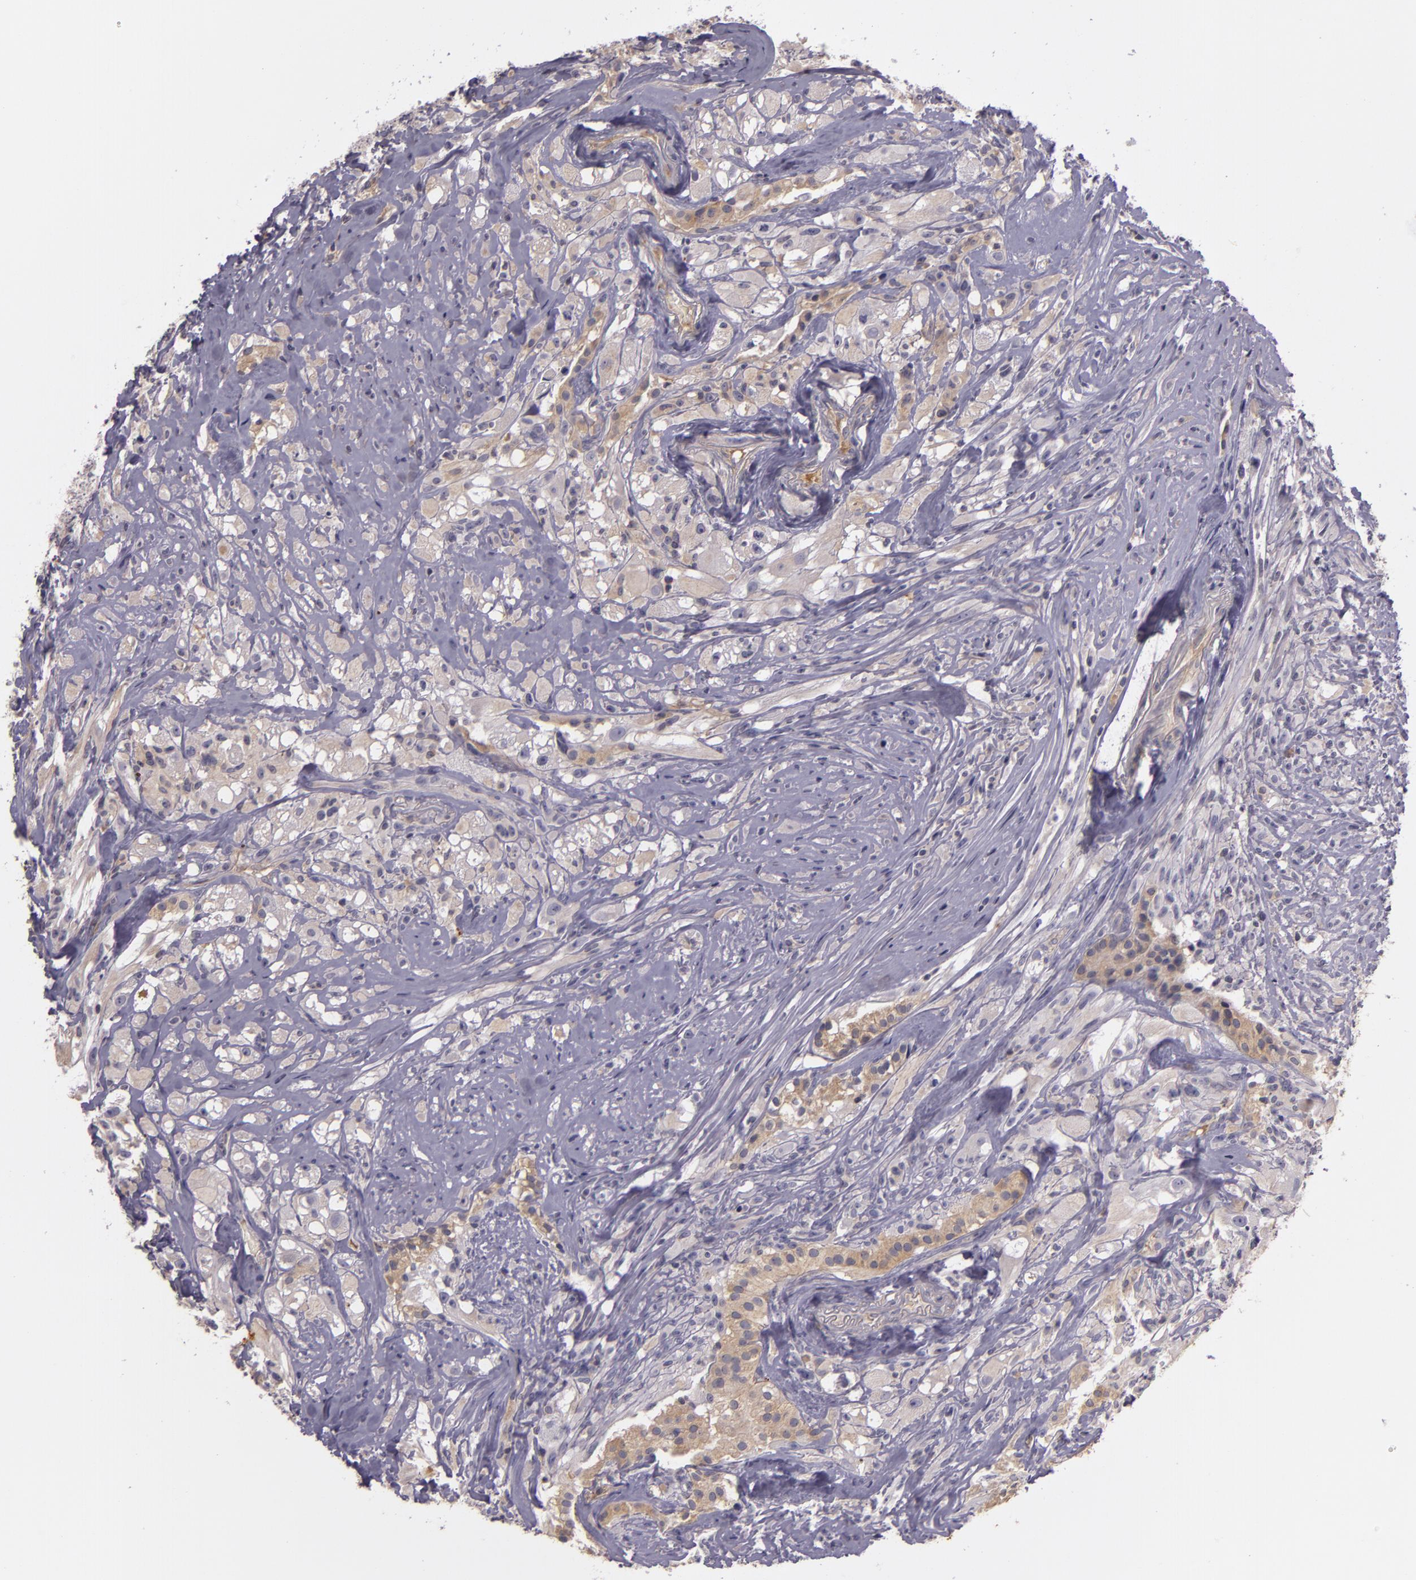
{"staining": {"intensity": "moderate", "quantity": "<25%", "location": "cytoplasmic/membranous"}, "tissue": "glioma", "cell_type": "Tumor cells", "image_type": "cancer", "snomed": [{"axis": "morphology", "description": "Glioma, malignant, High grade"}, {"axis": "topography", "description": "Brain"}], "caption": "Human malignant high-grade glioma stained for a protein (brown) shows moderate cytoplasmic/membranous positive positivity in approximately <25% of tumor cells.", "gene": "RALGAPA1", "patient": {"sex": "male", "age": 48}}